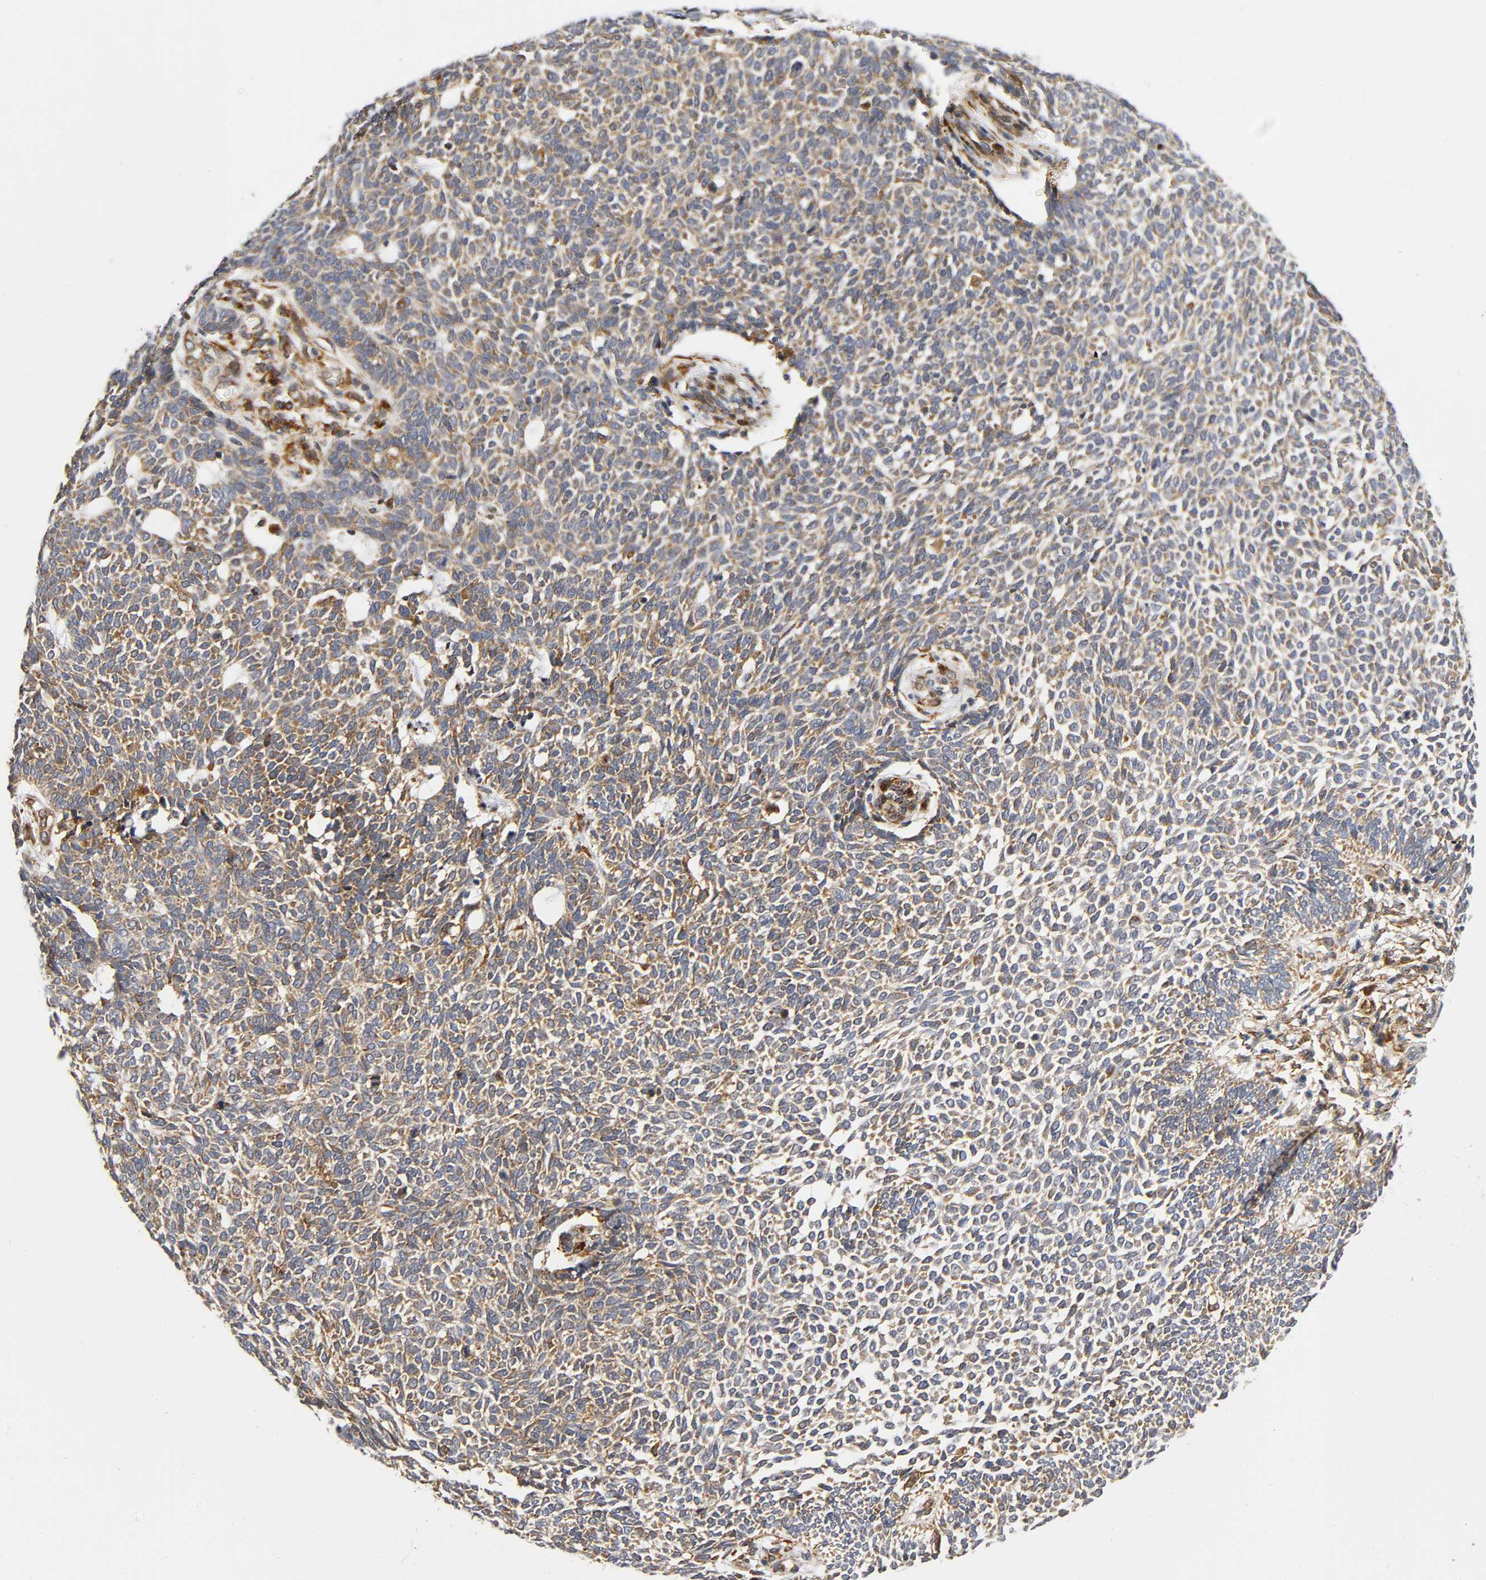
{"staining": {"intensity": "moderate", "quantity": ">75%", "location": "cytoplasmic/membranous"}, "tissue": "skin cancer", "cell_type": "Tumor cells", "image_type": "cancer", "snomed": [{"axis": "morphology", "description": "Normal tissue, NOS"}, {"axis": "morphology", "description": "Basal cell carcinoma"}, {"axis": "topography", "description": "Skin"}], "caption": "Immunohistochemical staining of skin cancer (basal cell carcinoma) demonstrates medium levels of moderate cytoplasmic/membranous protein staining in about >75% of tumor cells.", "gene": "SOS2", "patient": {"sex": "male", "age": 87}}